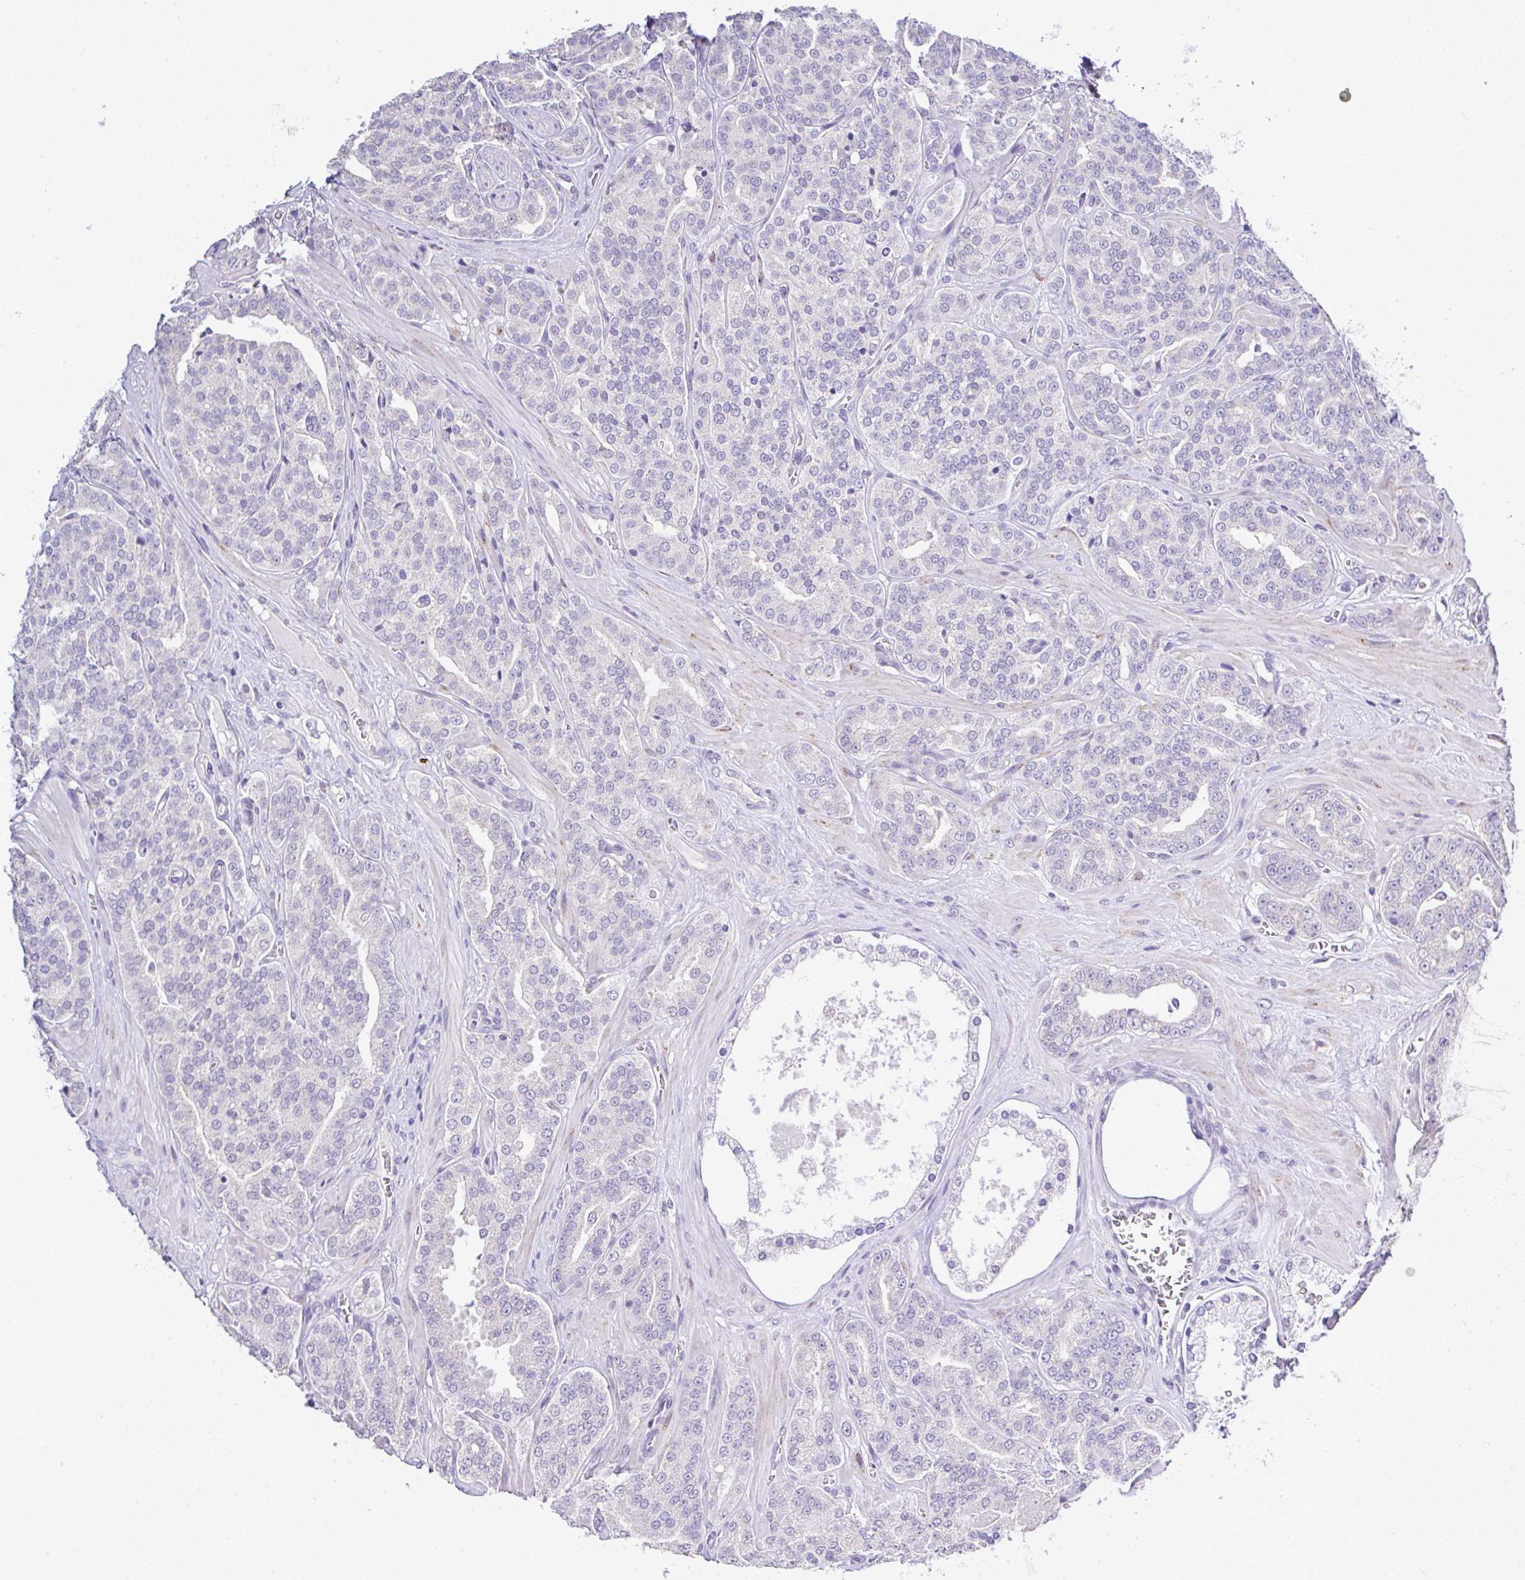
{"staining": {"intensity": "negative", "quantity": "none", "location": "none"}, "tissue": "prostate cancer", "cell_type": "Tumor cells", "image_type": "cancer", "snomed": [{"axis": "morphology", "description": "Adenocarcinoma, High grade"}, {"axis": "topography", "description": "Prostate"}], "caption": "A high-resolution photomicrograph shows immunohistochemistry staining of prostate high-grade adenocarcinoma, which reveals no significant expression in tumor cells. (Stains: DAB (3,3'-diaminobenzidine) immunohistochemistry (IHC) with hematoxylin counter stain, Microscopy: brightfield microscopy at high magnification).", "gene": "CTU1", "patient": {"sex": "male", "age": 66}}